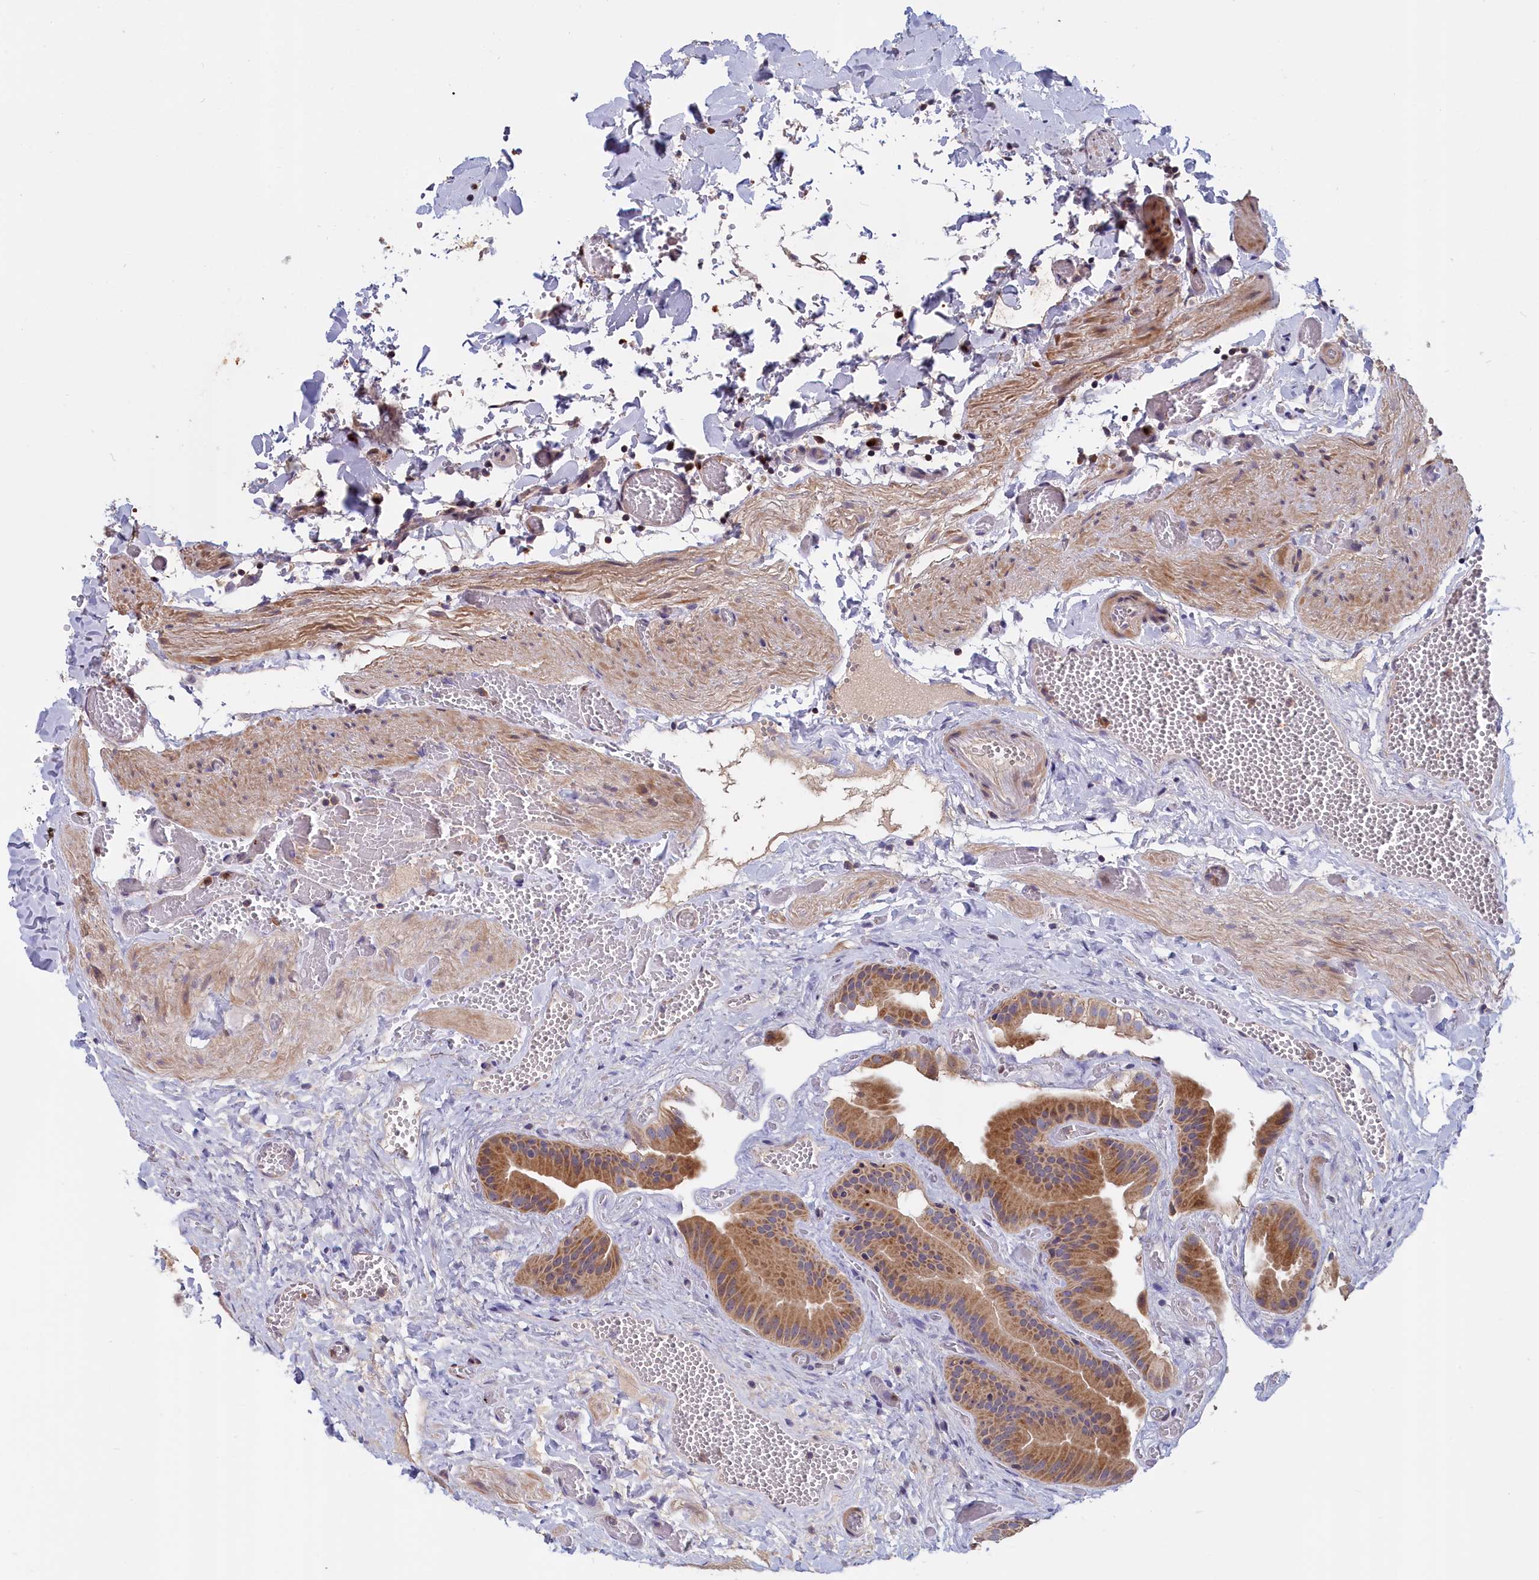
{"staining": {"intensity": "moderate", "quantity": ">75%", "location": "cytoplasmic/membranous"}, "tissue": "gallbladder", "cell_type": "Glandular cells", "image_type": "normal", "snomed": [{"axis": "morphology", "description": "Normal tissue, NOS"}, {"axis": "topography", "description": "Gallbladder"}], "caption": "This is a photomicrograph of IHC staining of benign gallbladder, which shows moderate staining in the cytoplasmic/membranous of glandular cells.", "gene": "EPB41L4B", "patient": {"sex": "female", "age": 64}}